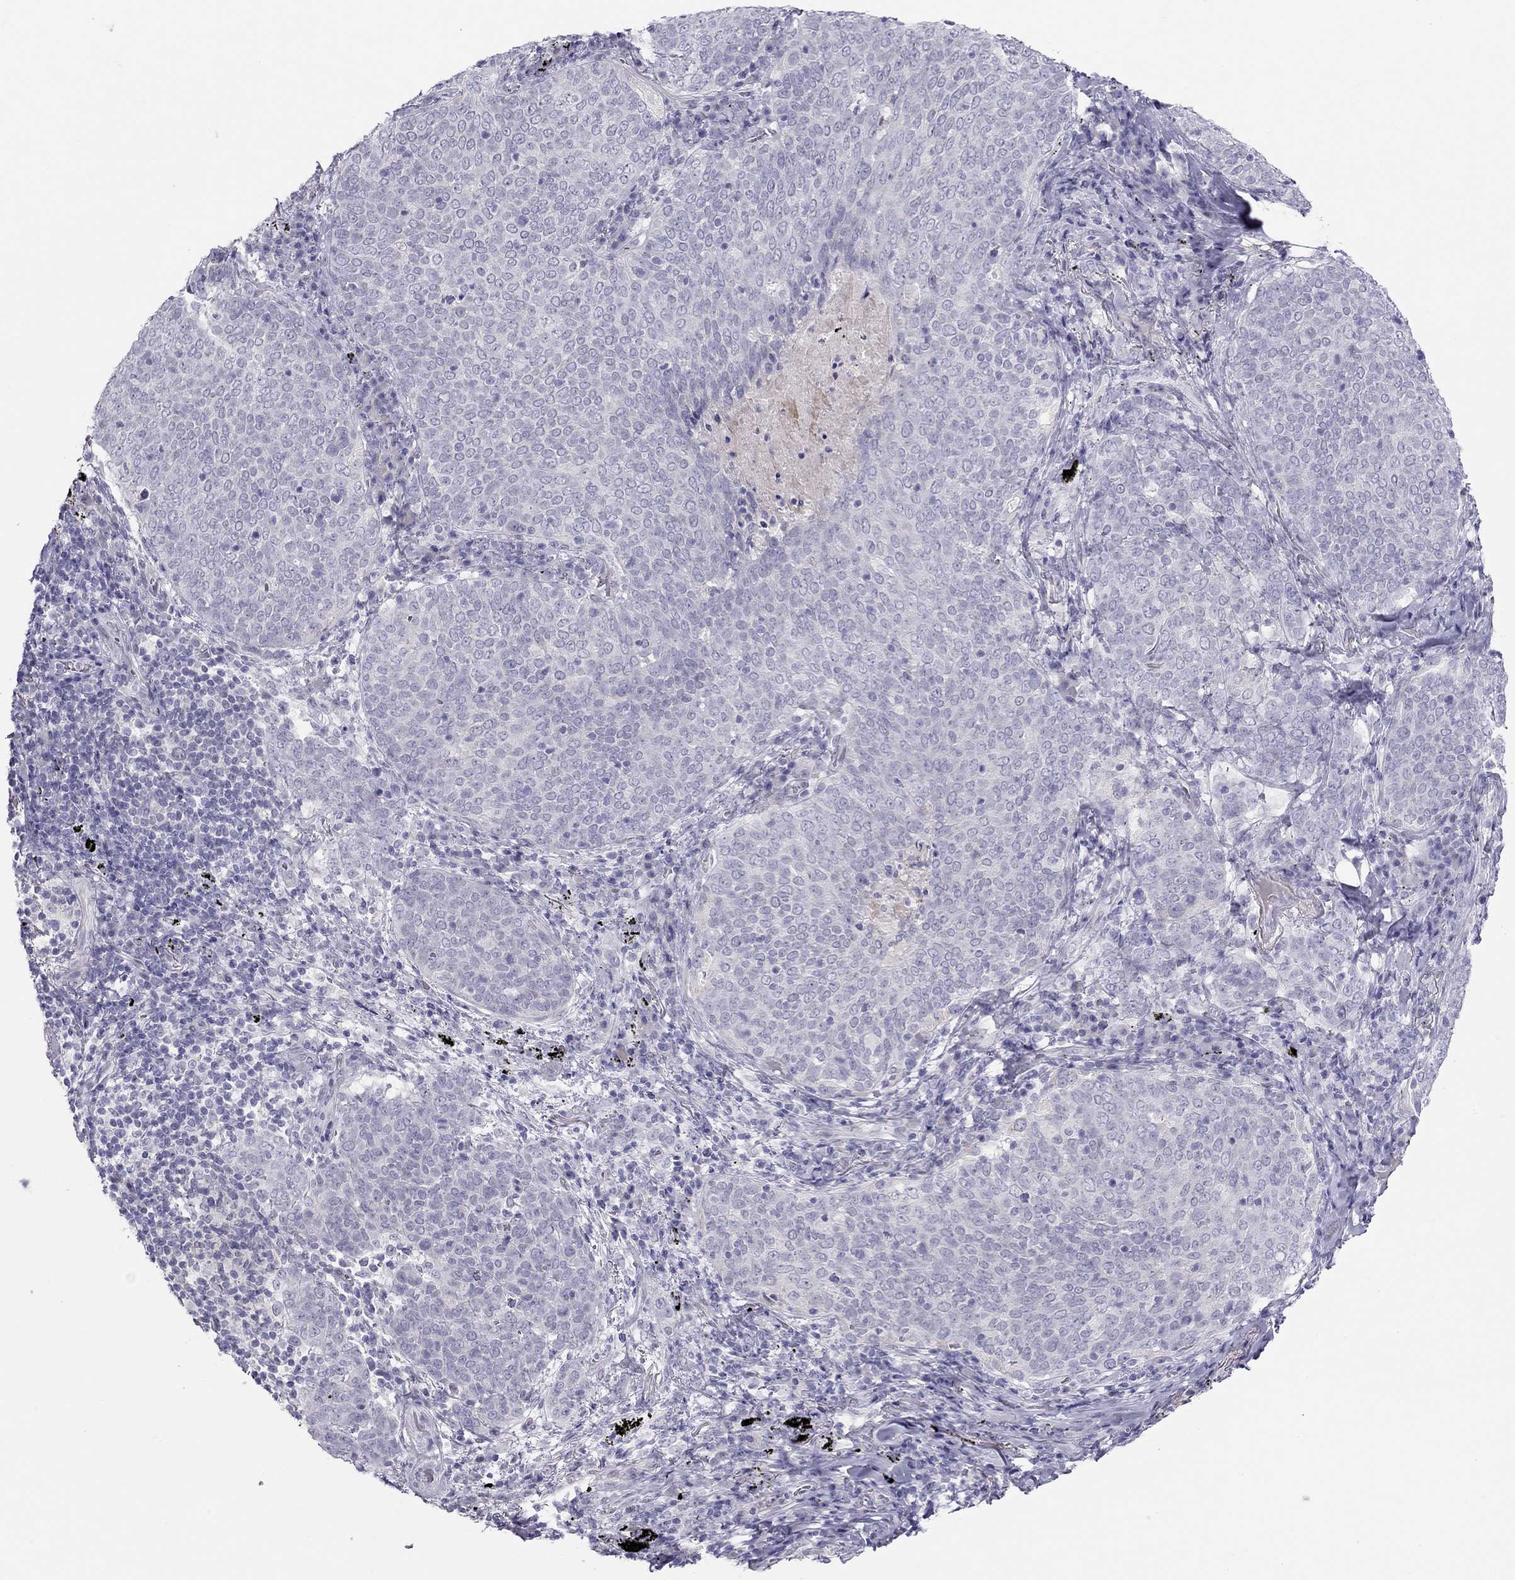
{"staining": {"intensity": "negative", "quantity": "none", "location": "none"}, "tissue": "lung cancer", "cell_type": "Tumor cells", "image_type": "cancer", "snomed": [{"axis": "morphology", "description": "Squamous cell carcinoma, NOS"}, {"axis": "topography", "description": "Lung"}], "caption": "IHC image of human lung cancer stained for a protein (brown), which displays no positivity in tumor cells.", "gene": "KCNV2", "patient": {"sex": "male", "age": 82}}